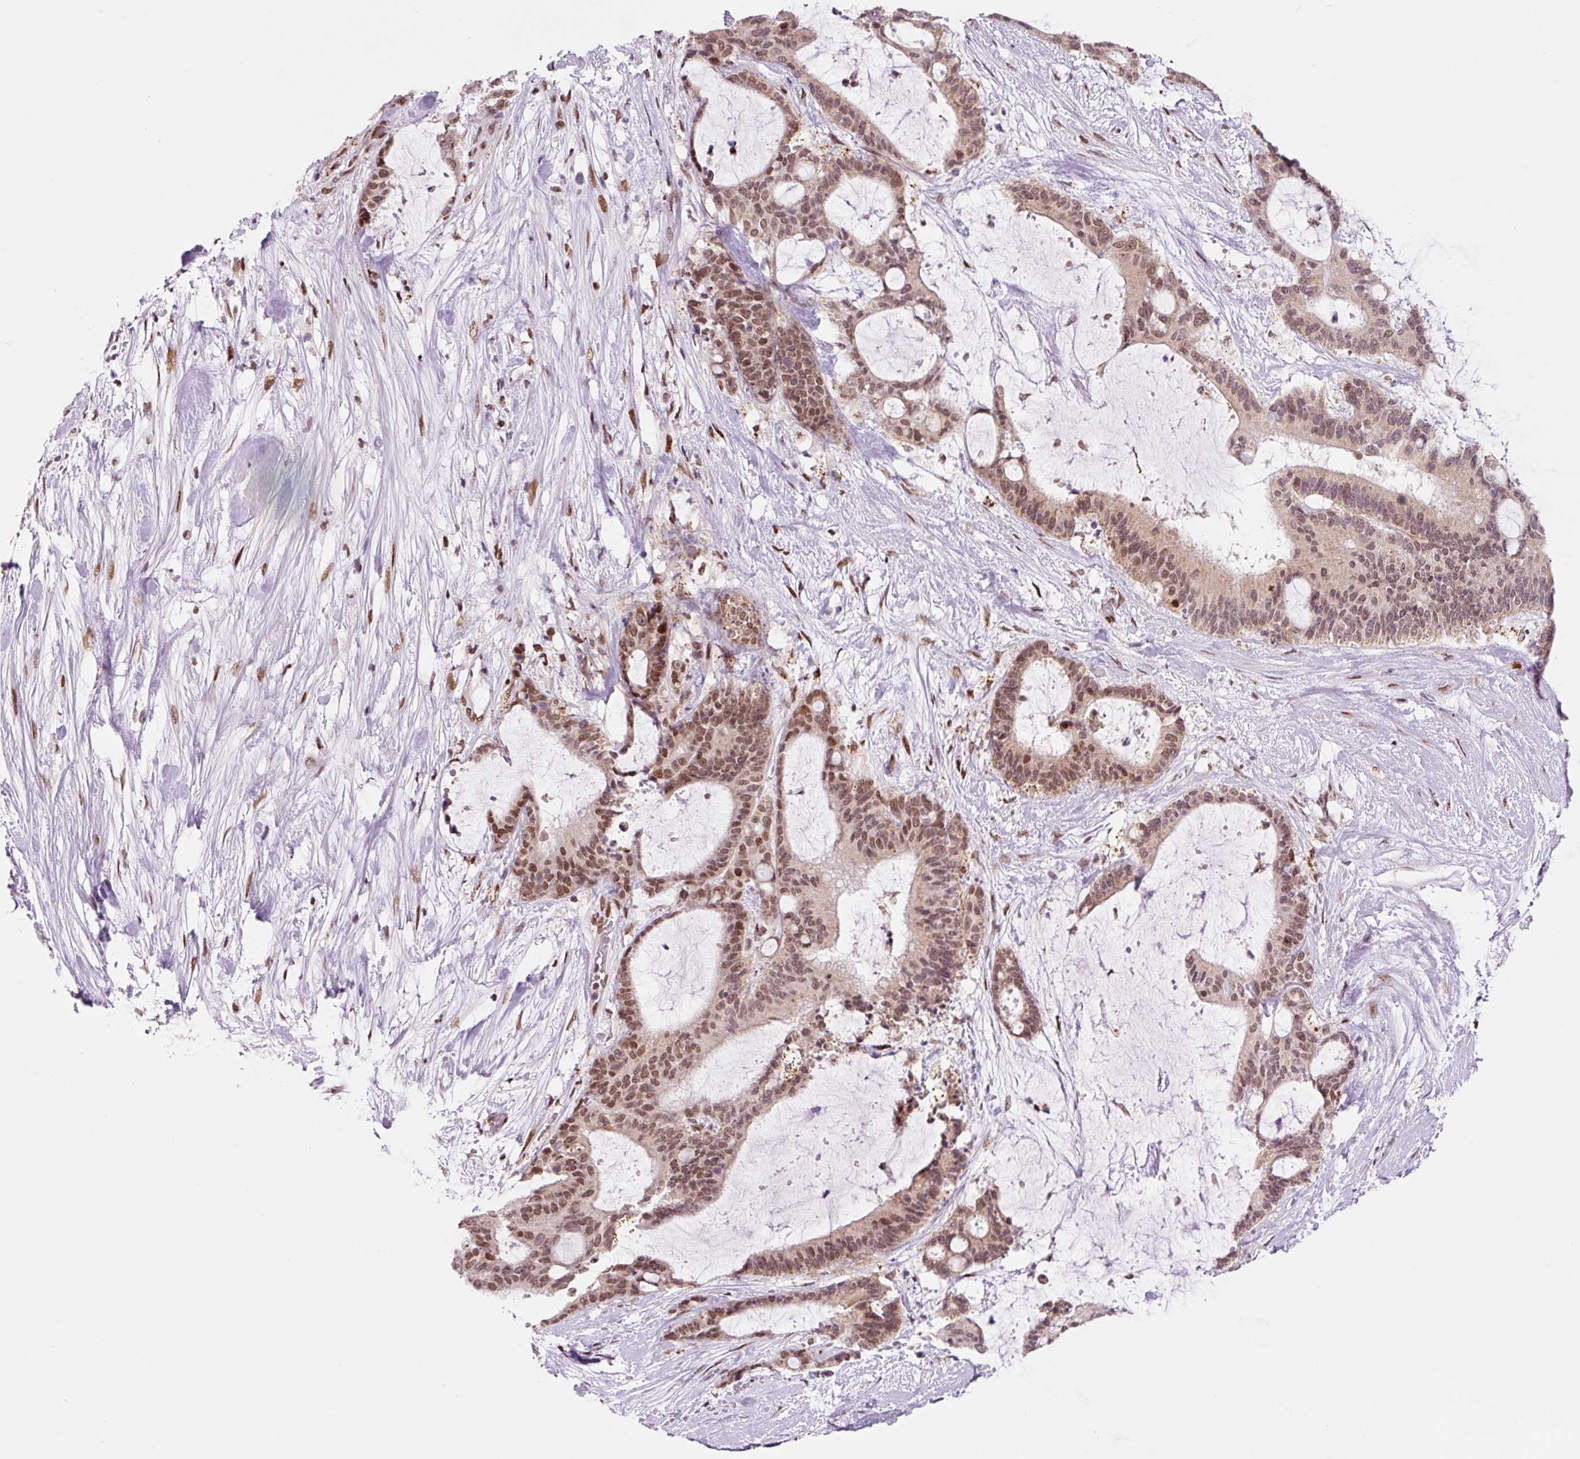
{"staining": {"intensity": "moderate", "quantity": ">75%", "location": "nuclear"}, "tissue": "liver cancer", "cell_type": "Tumor cells", "image_type": "cancer", "snomed": [{"axis": "morphology", "description": "Normal tissue, NOS"}, {"axis": "morphology", "description": "Cholangiocarcinoma"}, {"axis": "topography", "description": "Liver"}, {"axis": "topography", "description": "Peripheral nerve tissue"}], "caption": "Human liver cancer (cholangiocarcinoma) stained with a brown dye shows moderate nuclear positive positivity in about >75% of tumor cells.", "gene": "CCNL2", "patient": {"sex": "female", "age": 73}}